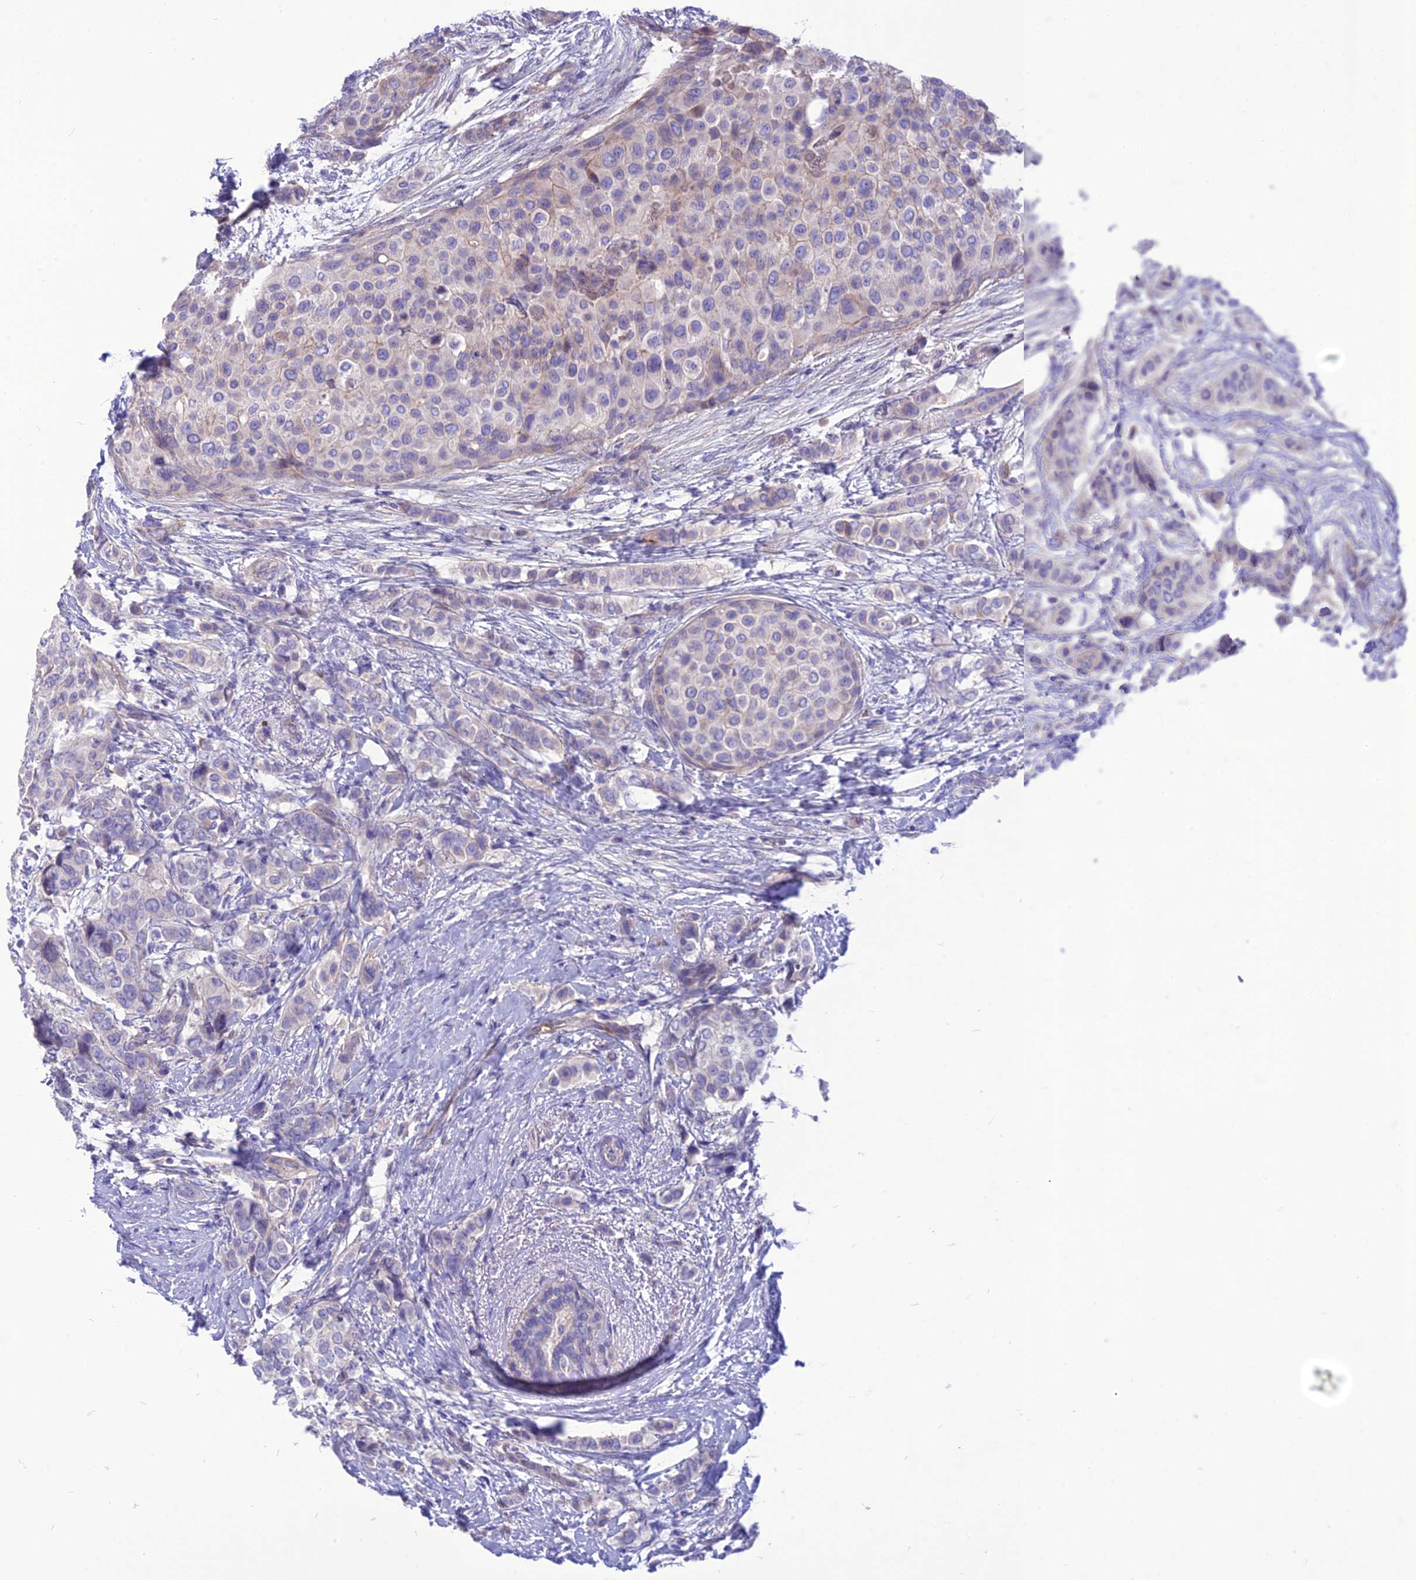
{"staining": {"intensity": "weak", "quantity": "<25%", "location": "cytoplasmic/membranous"}, "tissue": "breast cancer", "cell_type": "Tumor cells", "image_type": "cancer", "snomed": [{"axis": "morphology", "description": "Lobular carcinoma"}, {"axis": "topography", "description": "Breast"}], "caption": "Immunohistochemistry (IHC) micrograph of neoplastic tissue: human breast lobular carcinoma stained with DAB (3,3'-diaminobenzidine) displays no significant protein positivity in tumor cells.", "gene": "TEKT3", "patient": {"sex": "female", "age": 51}}